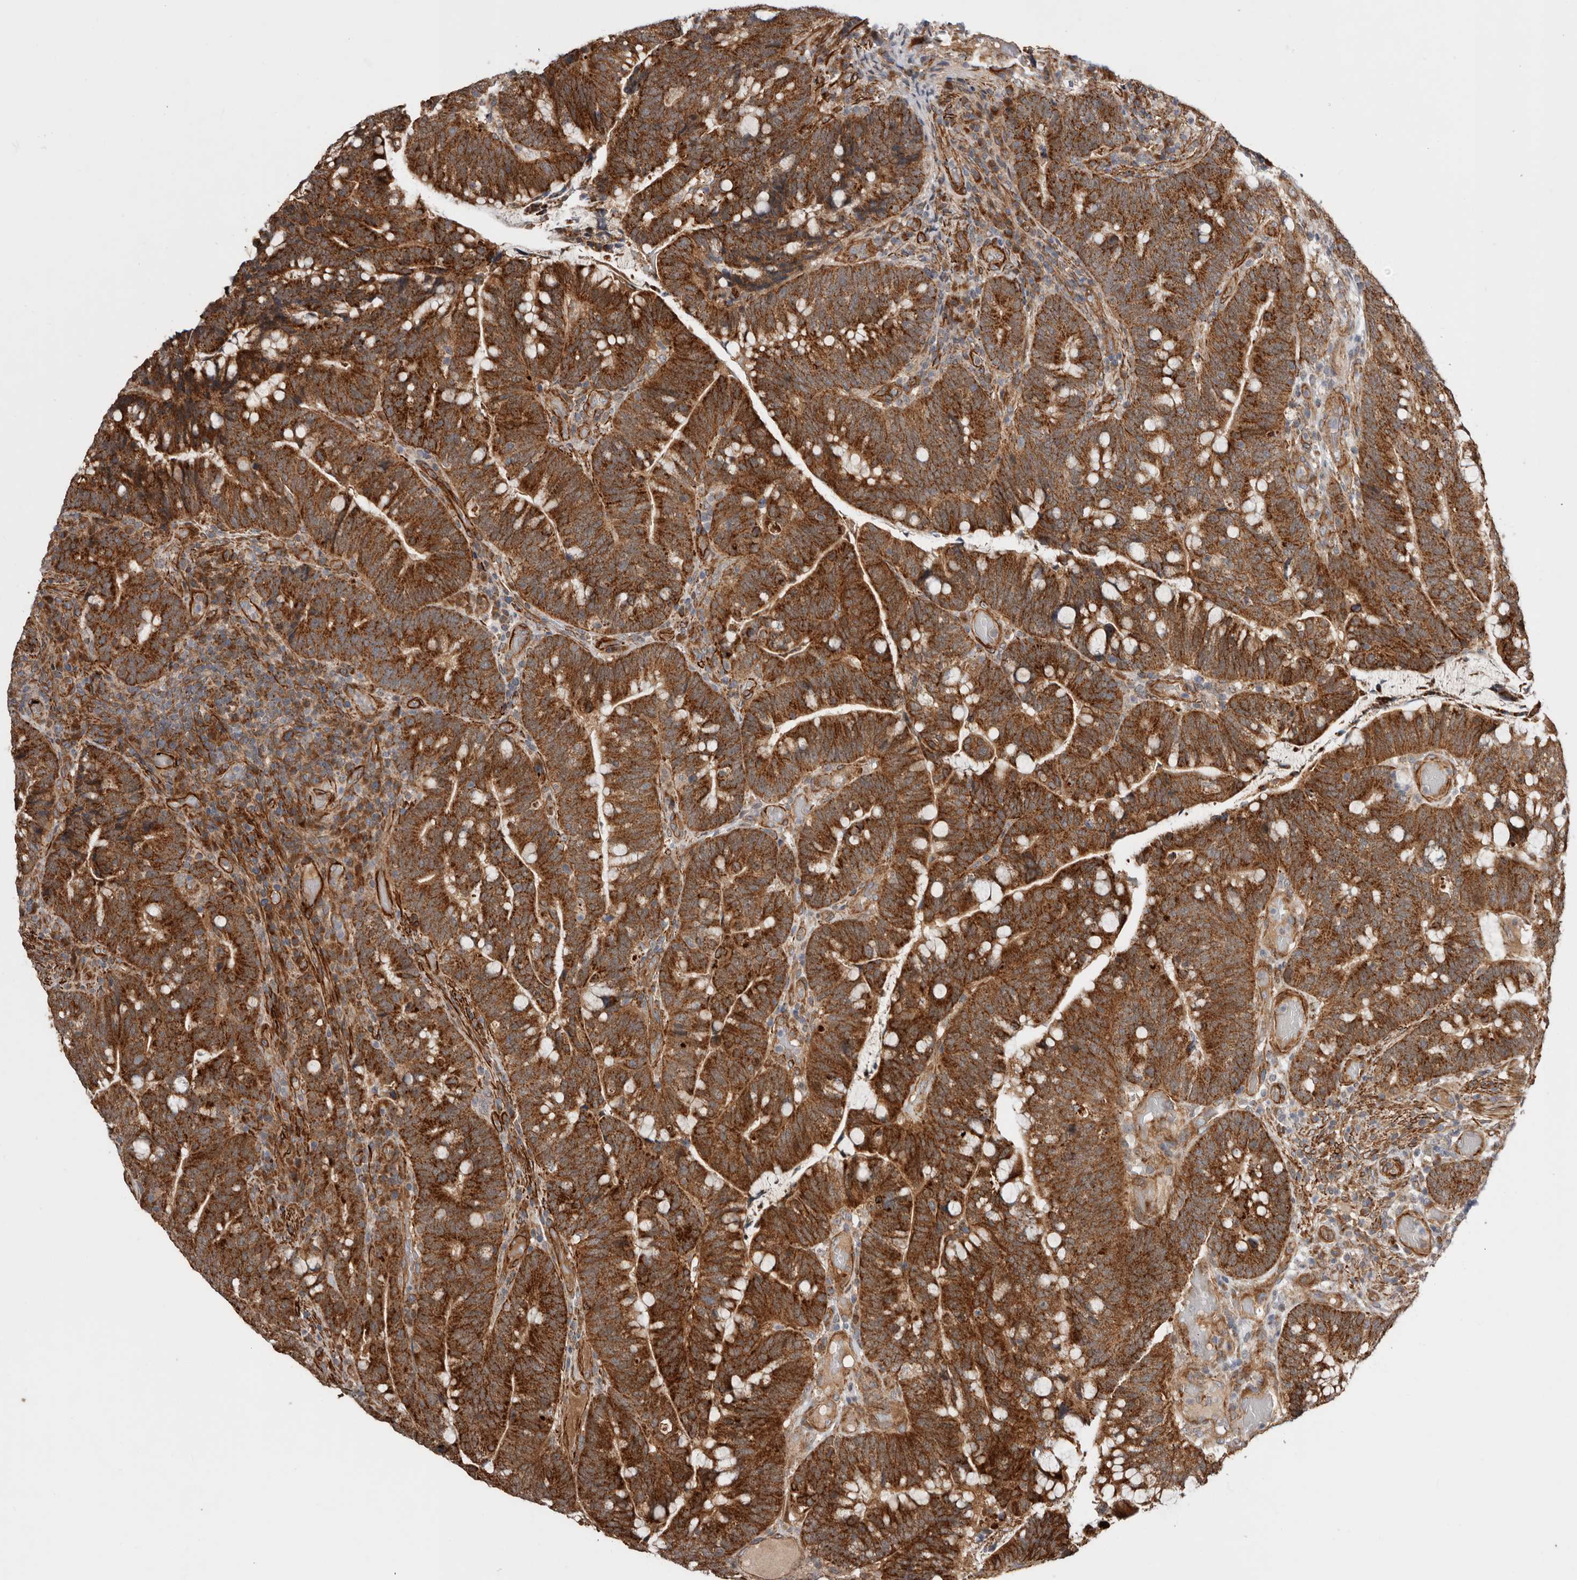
{"staining": {"intensity": "strong", "quantity": ">75%", "location": "cytoplasmic/membranous"}, "tissue": "colorectal cancer", "cell_type": "Tumor cells", "image_type": "cancer", "snomed": [{"axis": "morphology", "description": "Adenocarcinoma, NOS"}, {"axis": "topography", "description": "Colon"}], "caption": "This is a histology image of immunohistochemistry staining of colorectal cancer, which shows strong positivity in the cytoplasmic/membranous of tumor cells.", "gene": "PROKR1", "patient": {"sex": "female", "age": 66}}